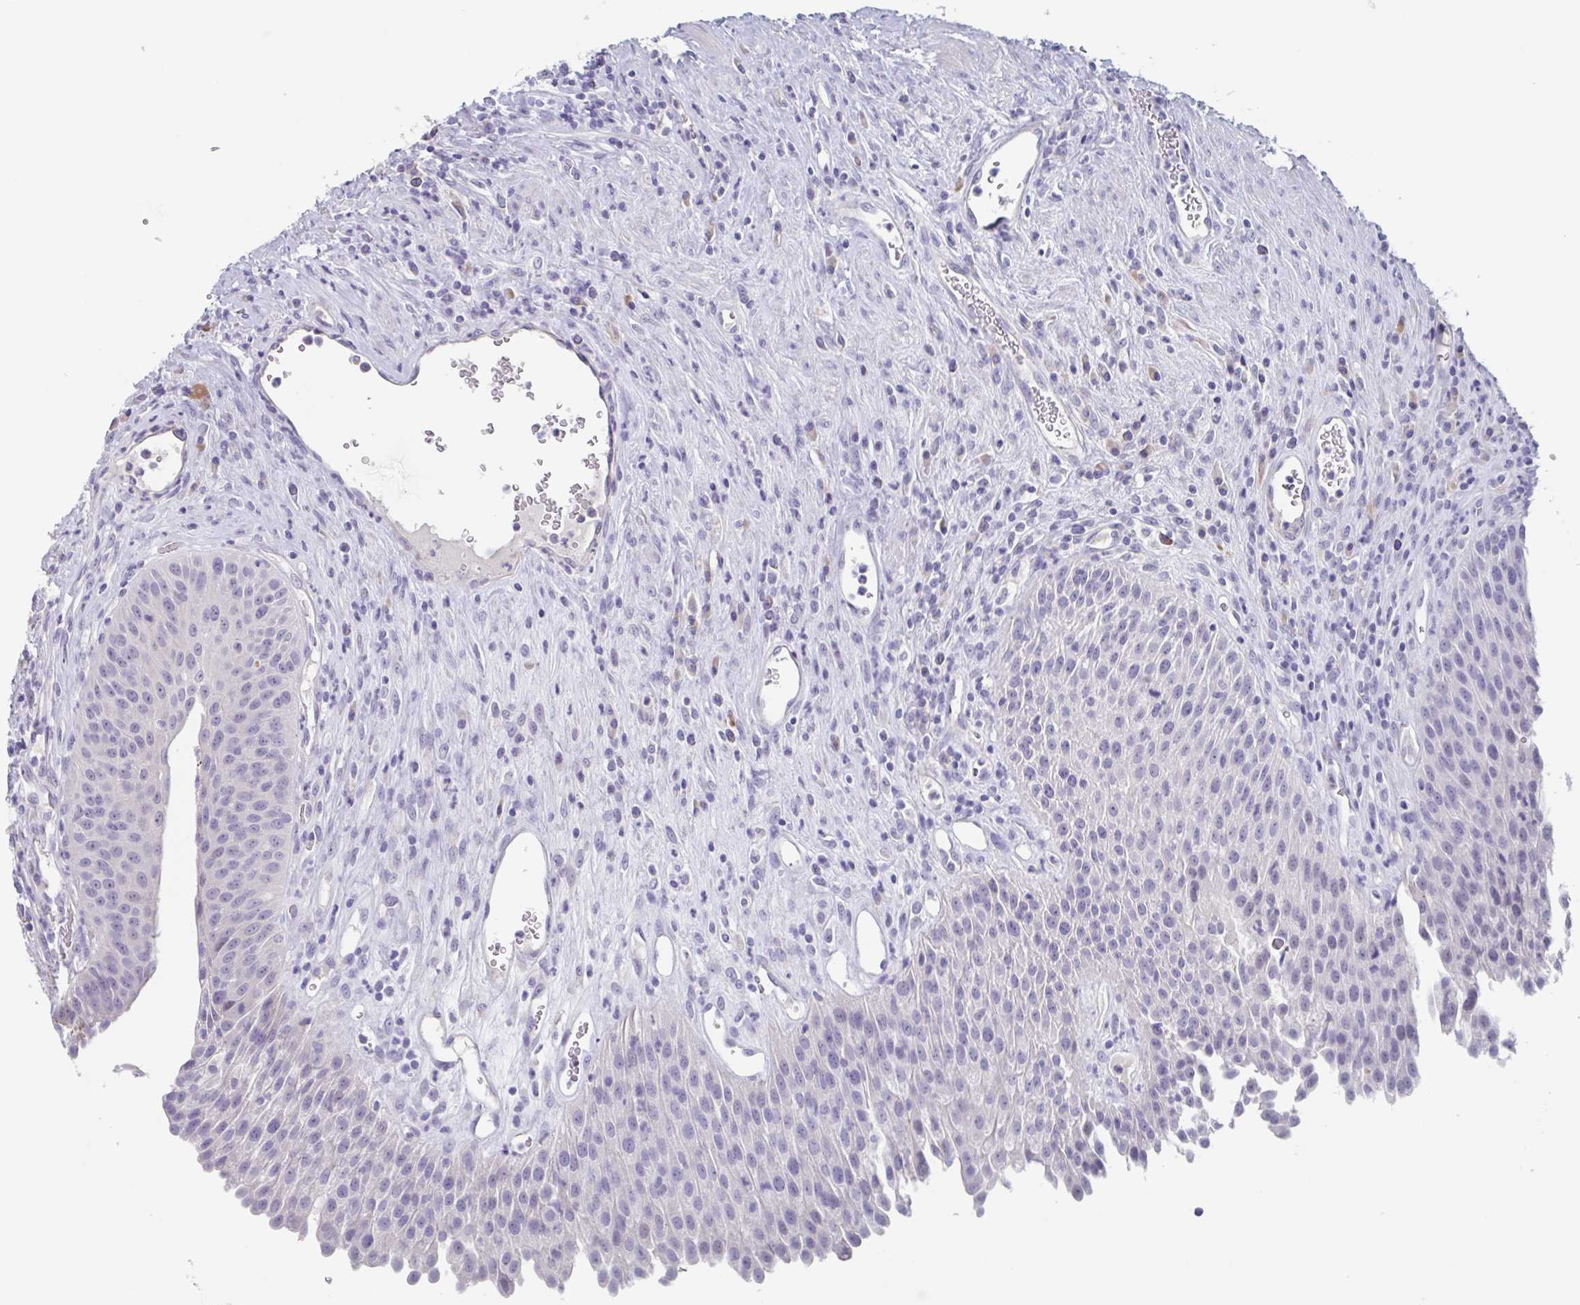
{"staining": {"intensity": "negative", "quantity": "none", "location": "none"}, "tissue": "urinary bladder", "cell_type": "Urothelial cells", "image_type": "normal", "snomed": [{"axis": "morphology", "description": "Normal tissue, NOS"}, {"axis": "topography", "description": "Urinary bladder"}], "caption": "IHC of unremarkable urinary bladder reveals no positivity in urothelial cells.", "gene": "NOXRED1", "patient": {"sex": "female", "age": 56}}